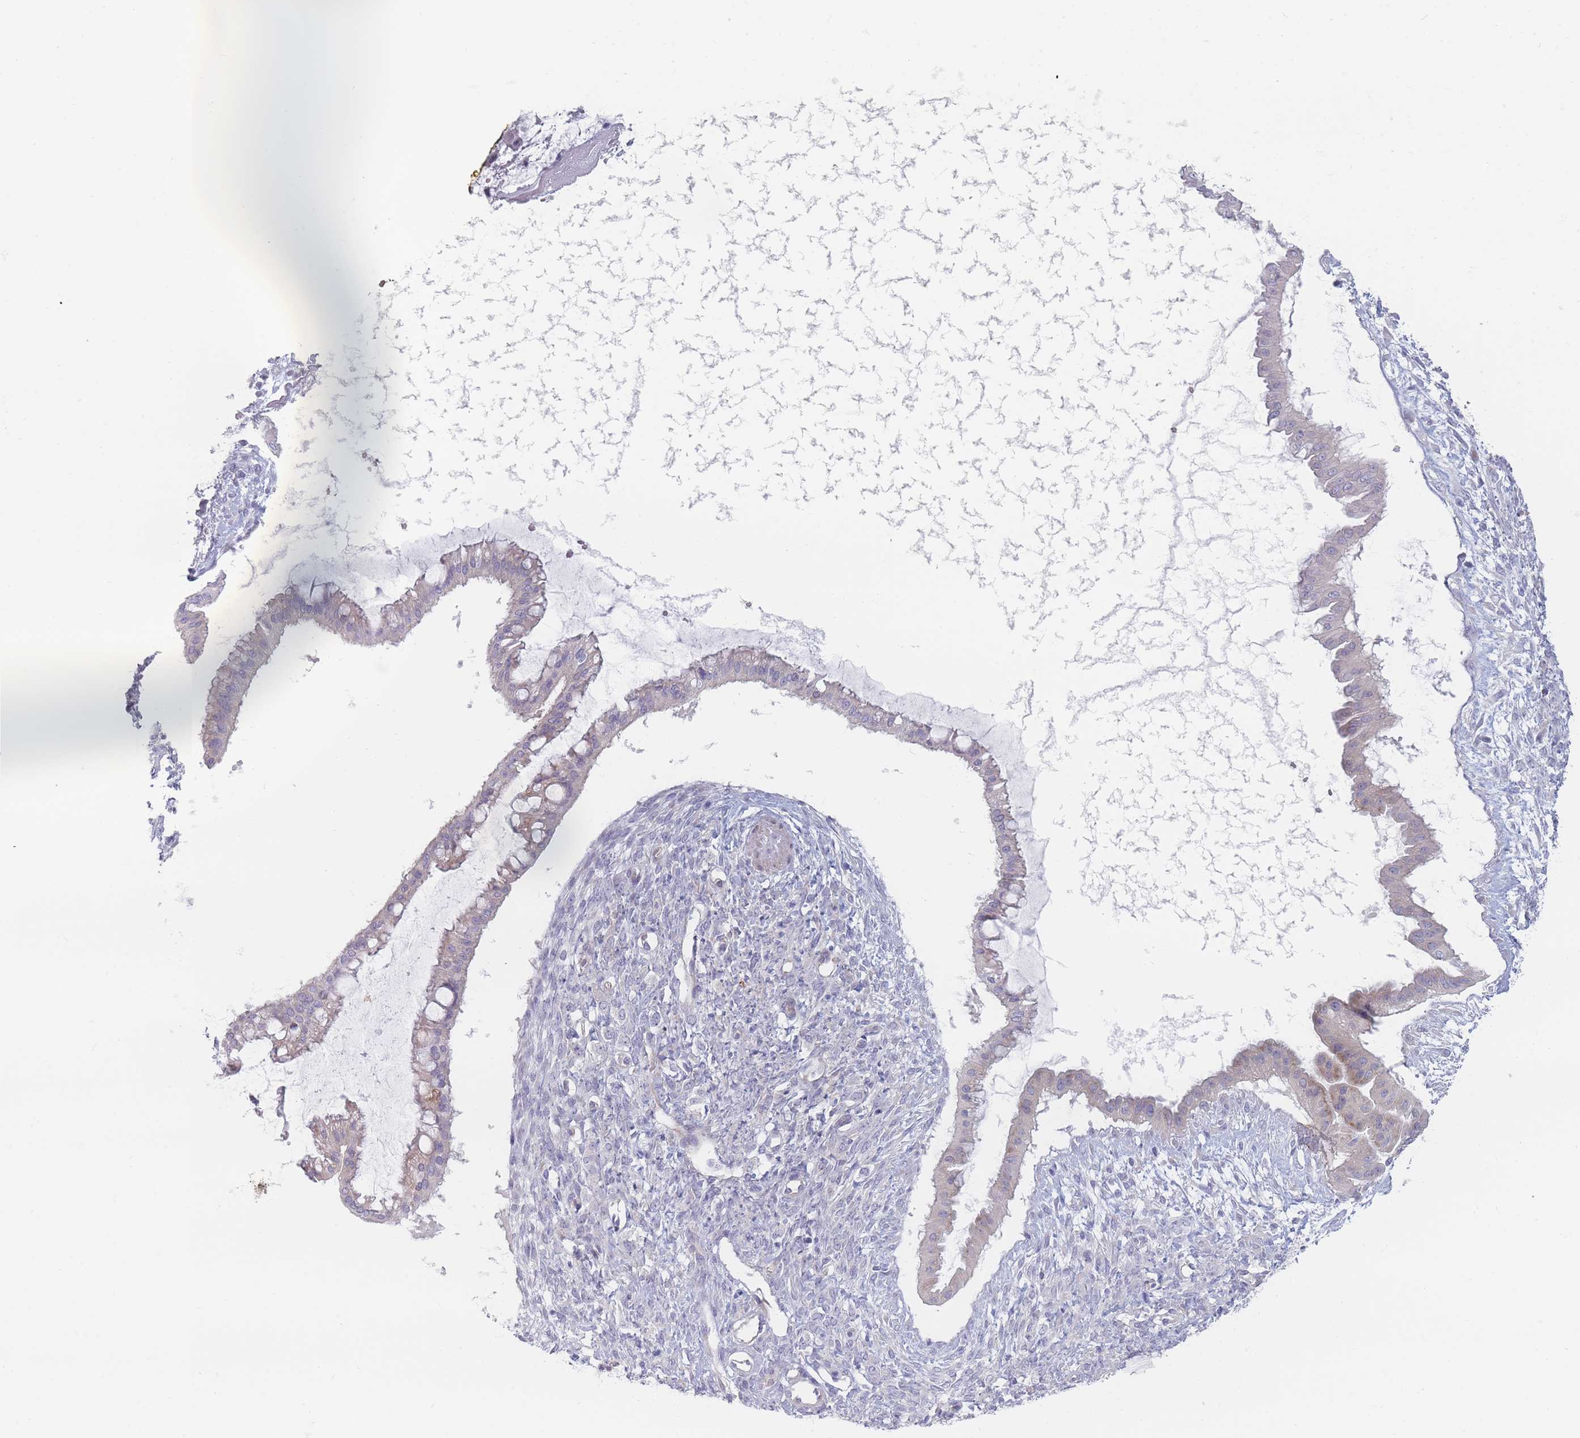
{"staining": {"intensity": "negative", "quantity": "none", "location": "none"}, "tissue": "ovarian cancer", "cell_type": "Tumor cells", "image_type": "cancer", "snomed": [{"axis": "morphology", "description": "Cystadenocarcinoma, mucinous, NOS"}, {"axis": "topography", "description": "Ovary"}], "caption": "The histopathology image reveals no significant staining in tumor cells of ovarian cancer (mucinous cystadenocarcinoma).", "gene": "ERBIN", "patient": {"sex": "female", "age": 73}}